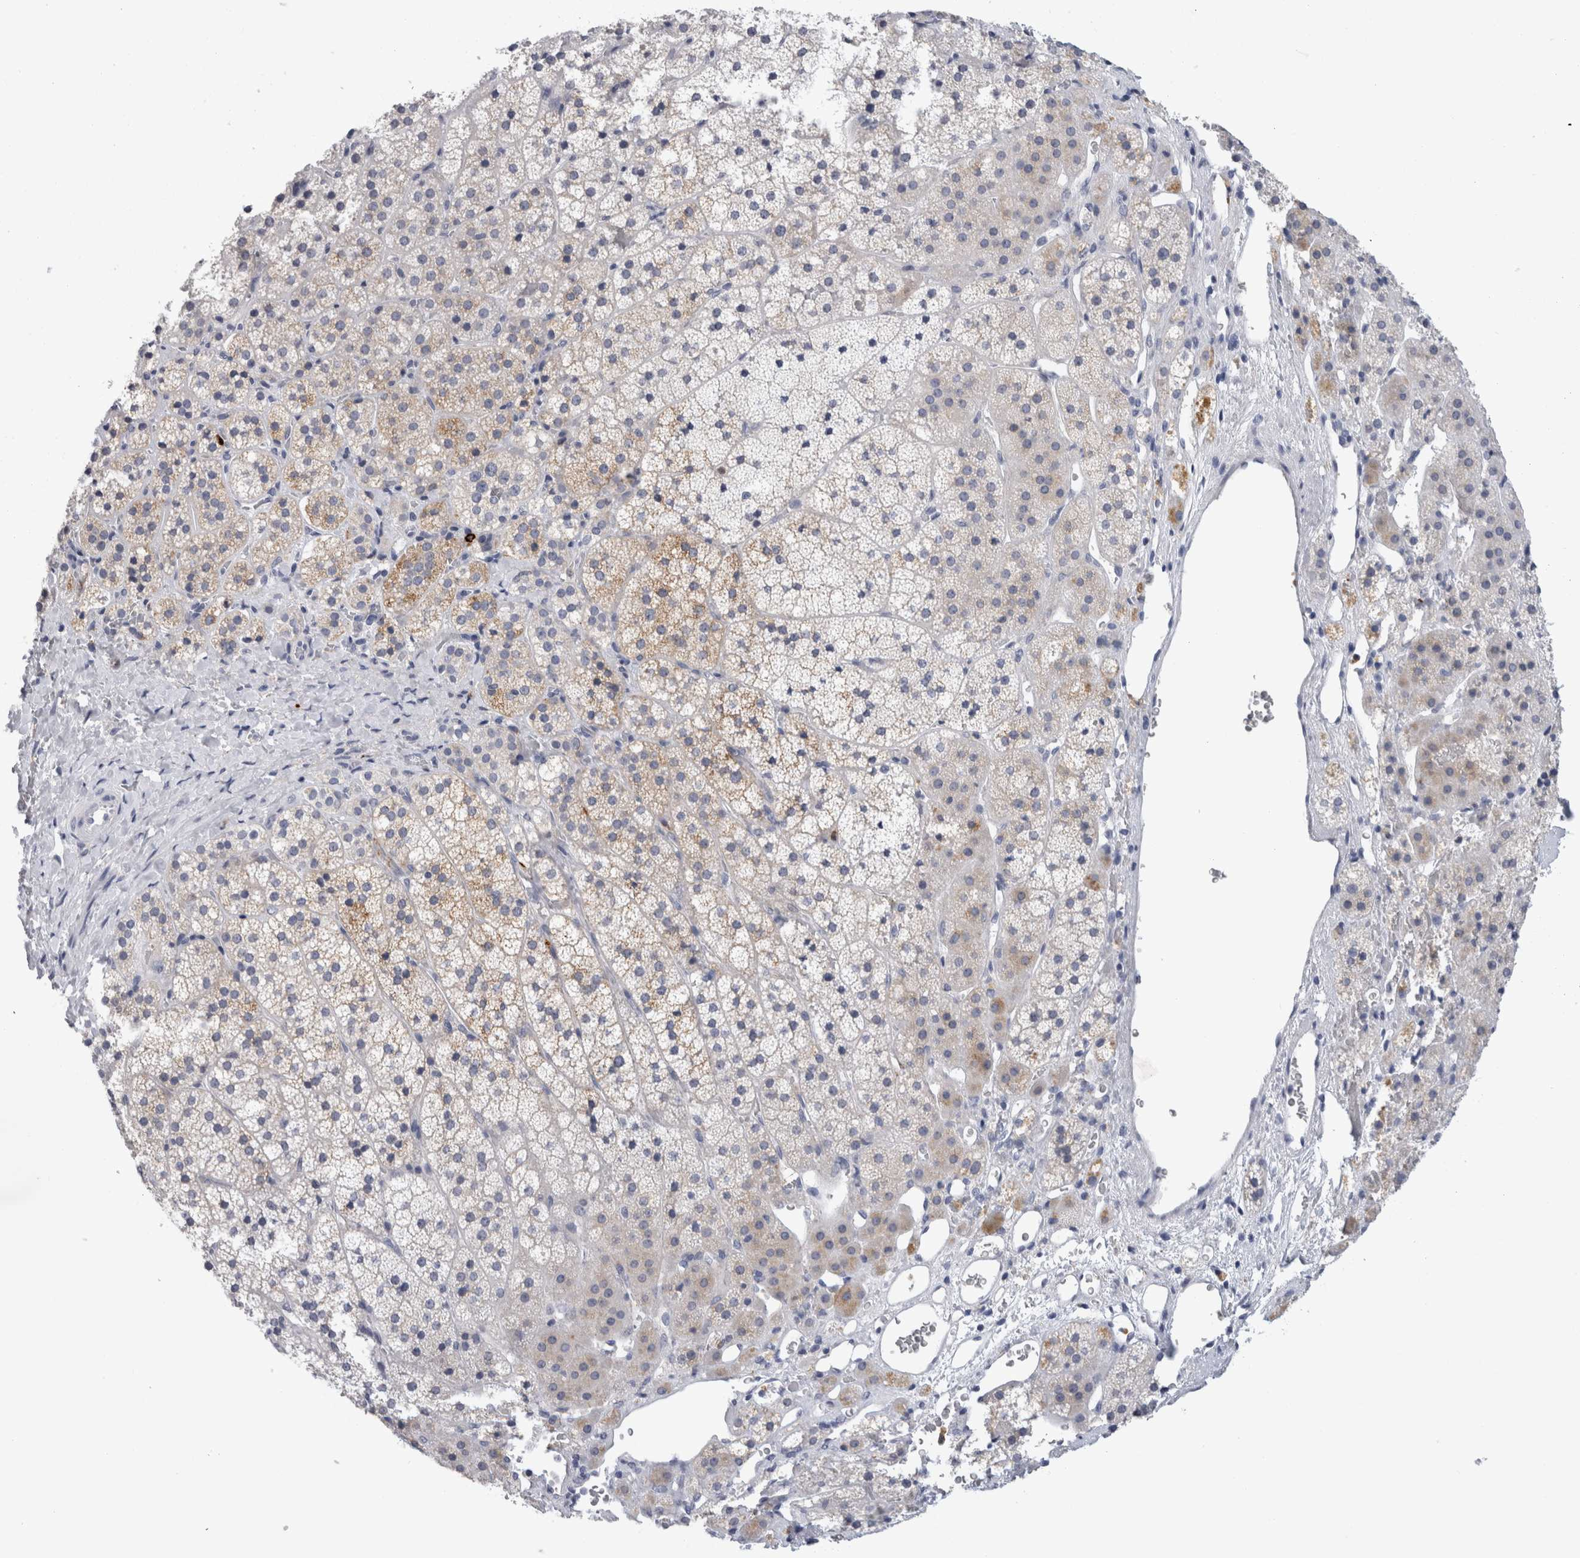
{"staining": {"intensity": "weak", "quantity": "<25%", "location": "cytoplasmic/membranous"}, "tissue": "adrenal gland", "cell_type": "Glandular cells", "image_type": "normal", "snomed": [{"axis": "morphology", "description": "Normal tissue, NOS"}, {"axis": "topography", "description": "Adrenal gland"}], "caption": "High power microscopy micrograph of an immunohistochemistry (IHC) histopathology image of normal adrenal gland, revealing no significant expression in glandular cells.", "gene": "CD63", "patient": {"sex": "female", "age": 44}}